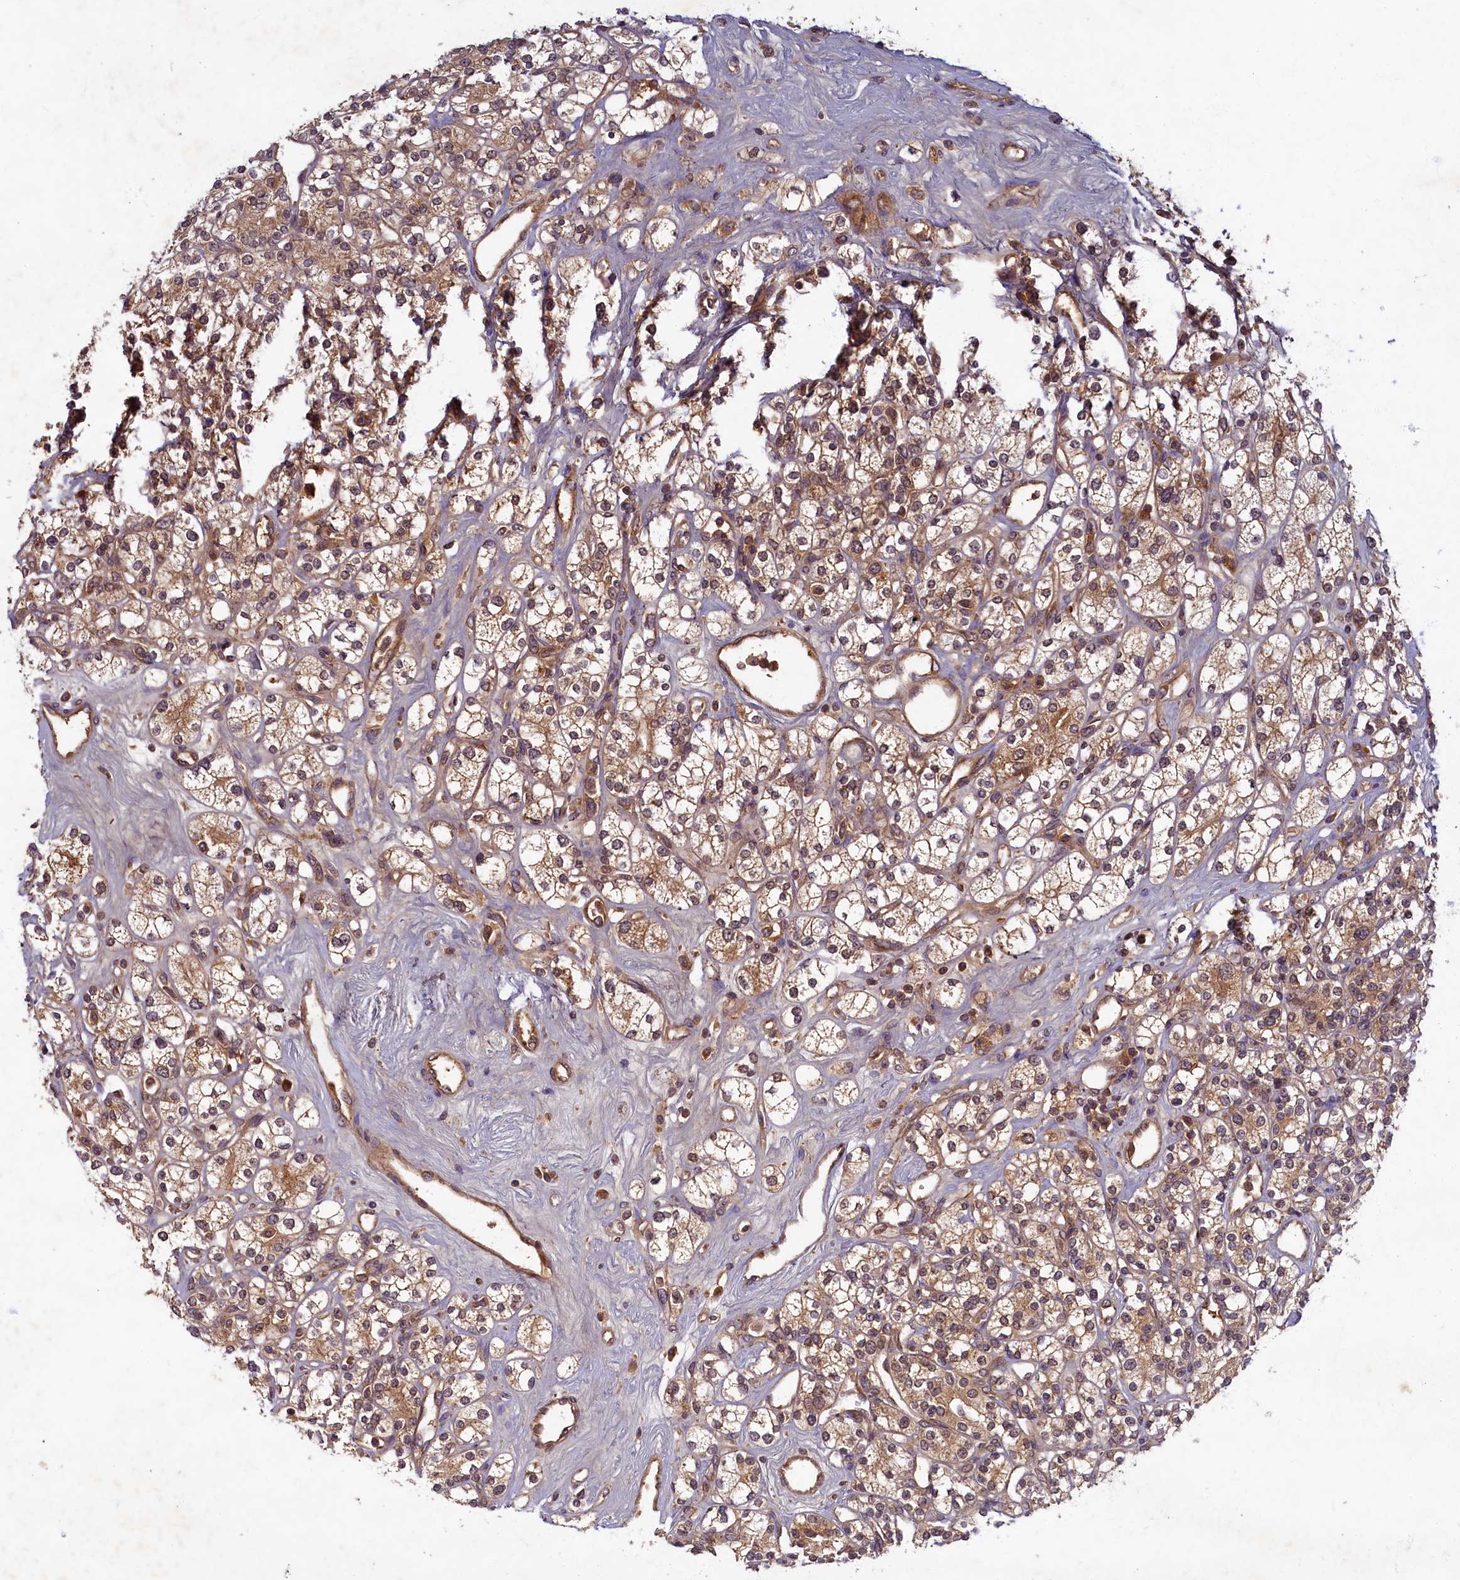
{"staining": {"intensity": "moderate", "quantity": ">75%", "location": "cytoplasmic/membranous"}, "tissue": "renal cancer", "cell_type": "Tumor cells", "image_type": "cancer", "snomed": [{"axis": "morphology", "description": "Adenocarcinoma, NOS"}, {"axis": "topography", "description": "Kidney"}], "caption": "Moderate cytoplasmic/membranous protein staining is seen in about >75% of tumor cells in renal cancer.", "gene": "BICD1", "patient": {"sex": "male", "age": 77}}